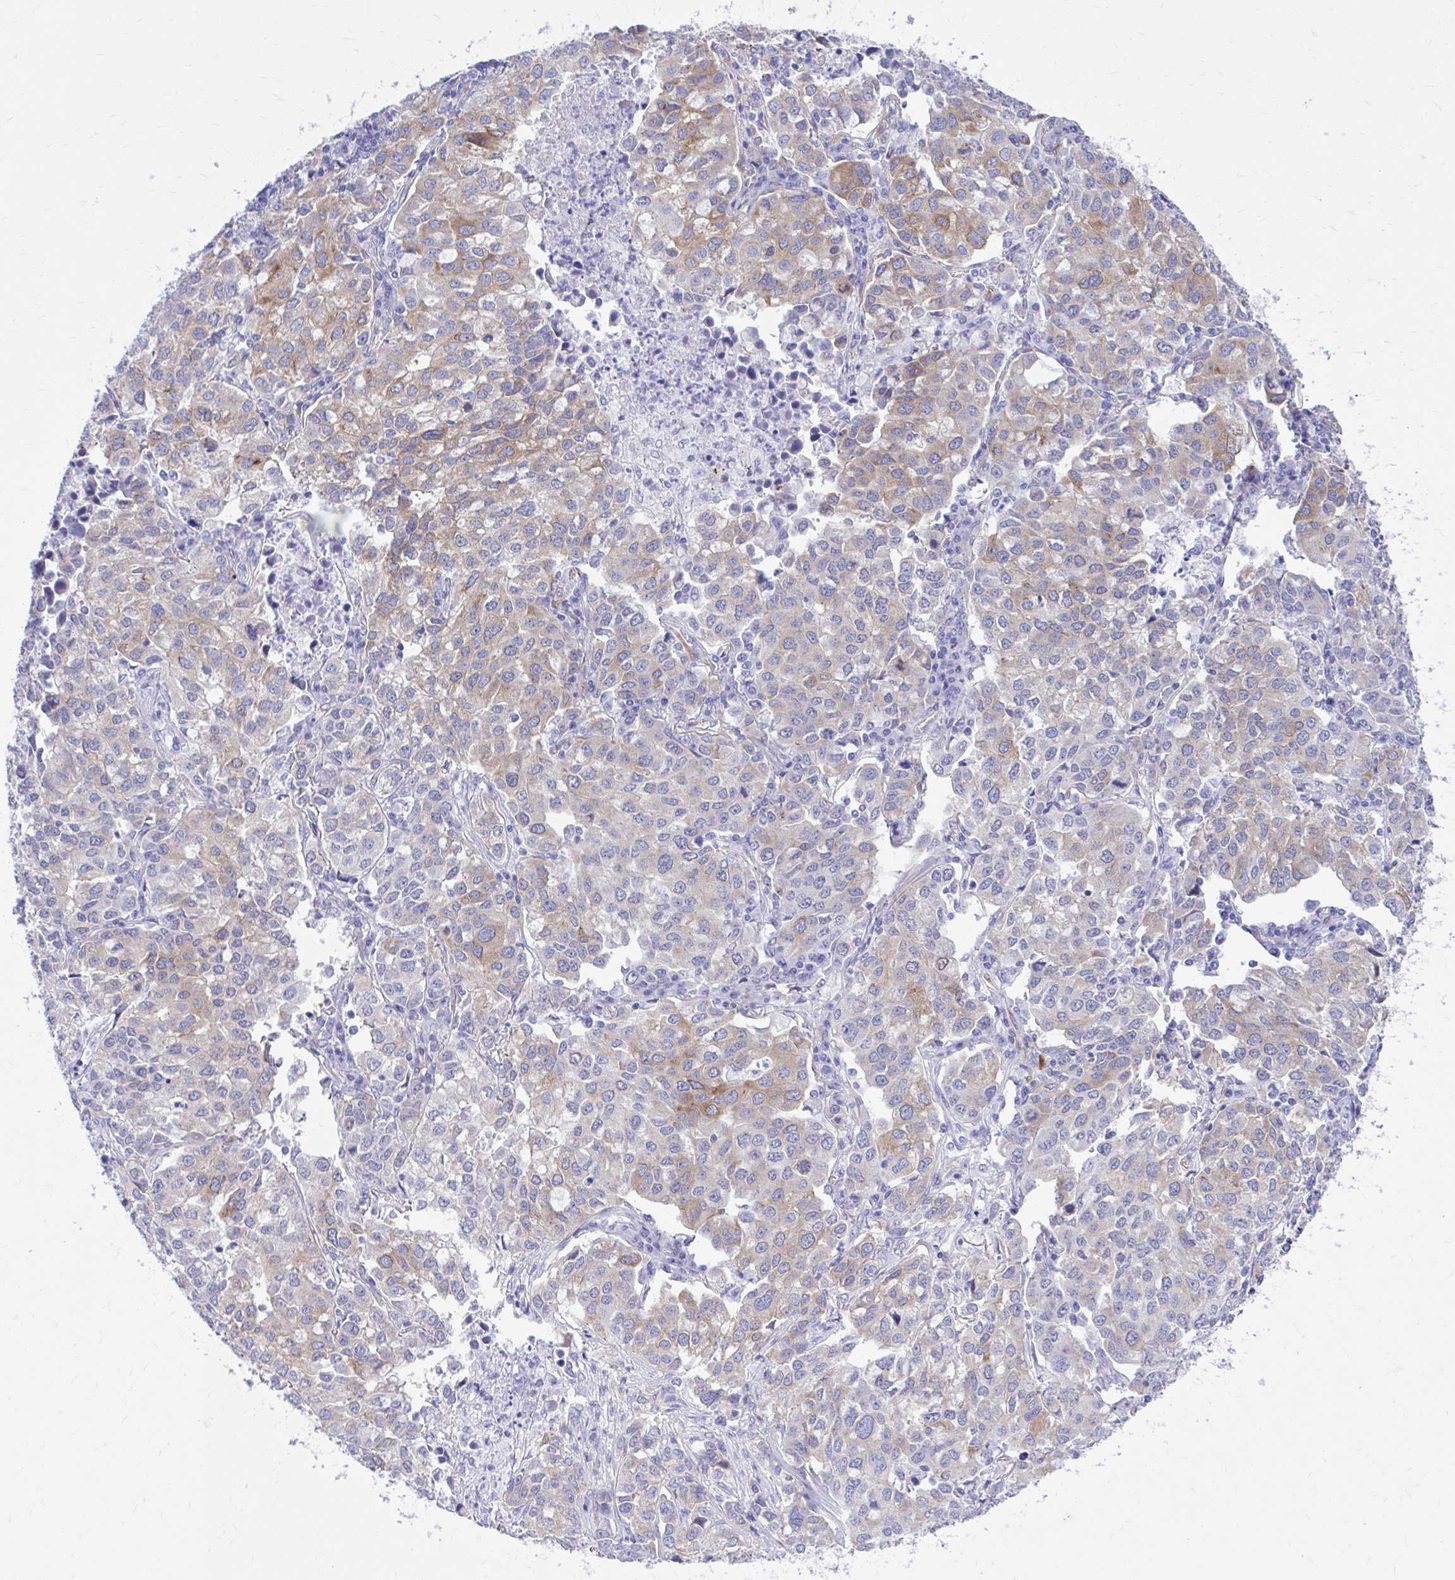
{"staining": {"intensity": "moderate", "quantity": "25%-75%", "location": "cytoplasmic/membranous"}, "tissue": "lung cancer", "cell_type": "Tumor cells", "image_type": "cancer", "snomed": [{"axis": "morphology", "description": "Adenocarcinoma, NOS"}, {"axis": "morphology", "description": "Adenocarcinoma, metastatic, NOS"}, {"axis": "topography", "description": "Lymph node"}, {"axis": "topography", "description": "Lung"}], "caption": "Moderate cytoplasmic/membranous staining for a protein is seen in about 25%-75% of tumor cells of lung metastatic adenocarcinoma using immunohistochemistry (IHC).", "gene": "EPB41L1", "patient": {"sex": "female", "age": 65}}